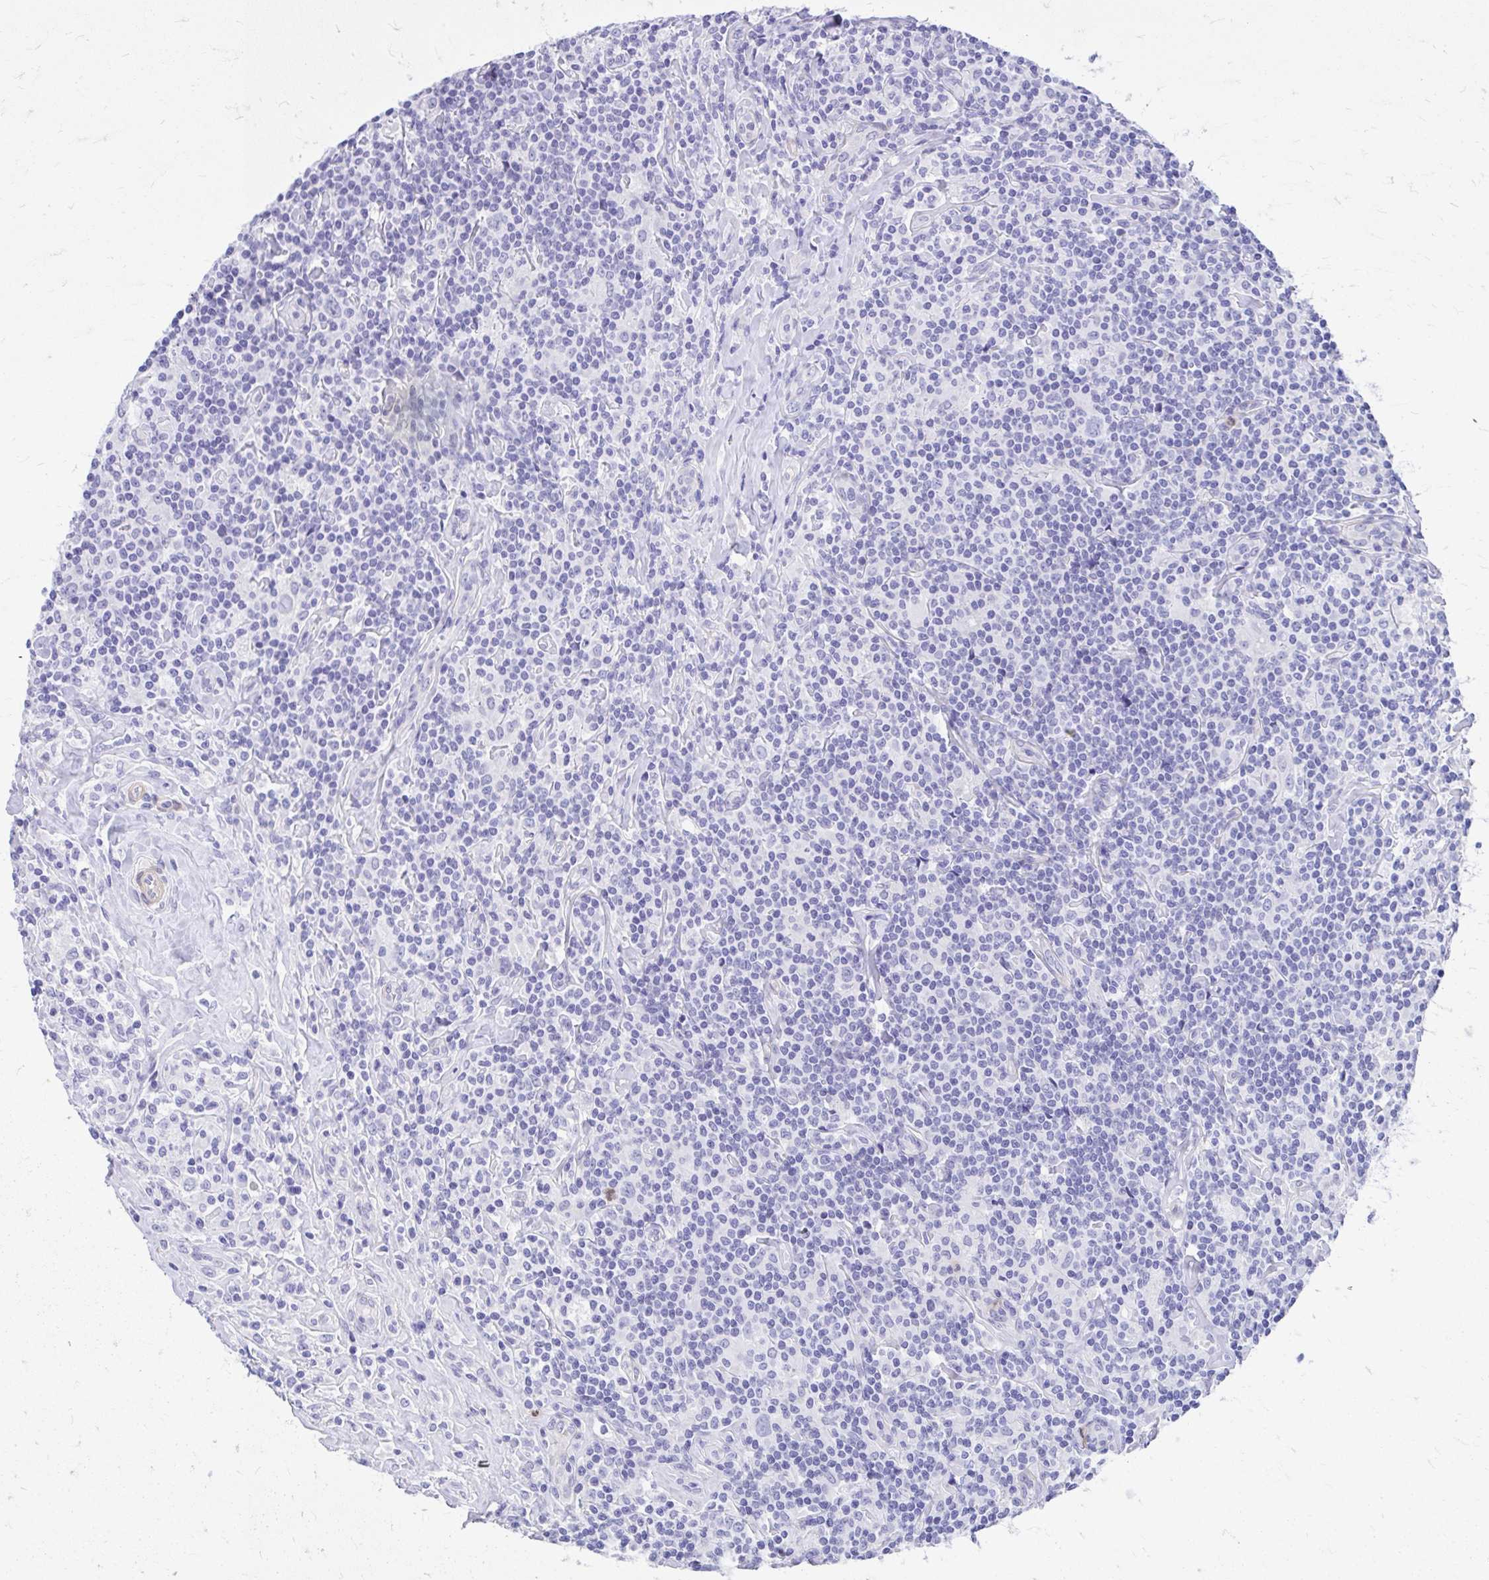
{"staining": {"intensity": "negative", "quantity": "none", "location": "none"}, "tissue": "lymphoma", "cell_type": "Tumor cells", "image_type": "cancer", "snomed": [{"axis": "morphology", "description": "Hodgkin's disease, NOS"}, {"axis": "morphology", "description": "Hodgkin's lymphoma, nodular sclerosis"}, {"axis": "topography", "description": "Lymph node"}], "caption": "There is no significant positivity in tumor cells of Hodgkin's lymphoma, nodular sclerosis.", "gene": "ADAMTSL1", "patient": {"sex": "female", "age": 10}}